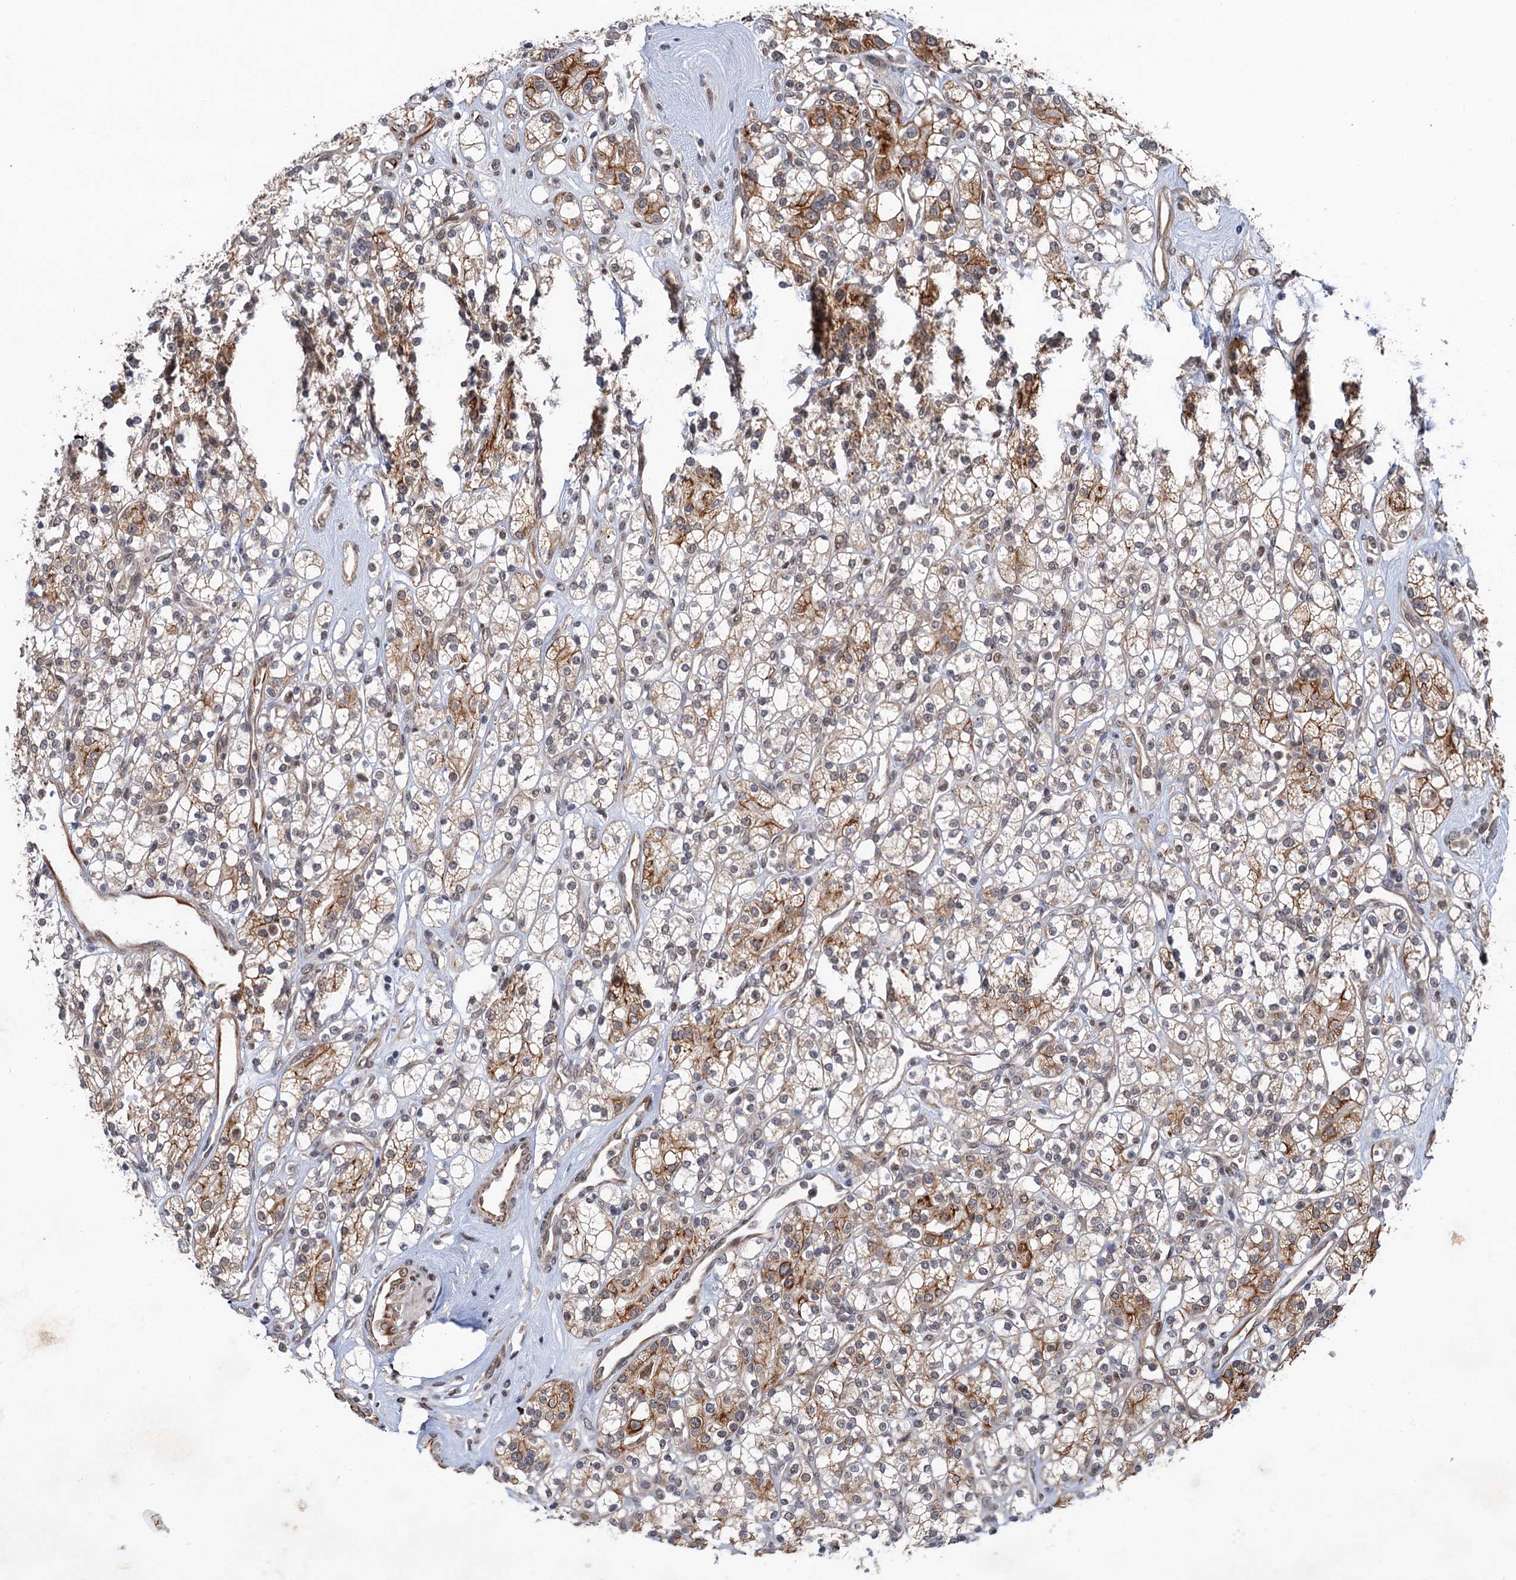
{"staining": {"intensity": "moderate", "quantity": "<25%", "location": "cytoplasmic/membranous"}, "tissue": "renal cancer", "cell_type": "Tumor cells", "image_type": "cancer", "snomed": [{"axis": "morphology", "description": "Adenocarcinoma, NOS"}, {"axis": "topography", "description": "Kidney"}], "caption": "The micrograph reveals a brown stain indicating the presence of a protein in the cytoplasmic/membranous of tumor cells in renal cancer.", "gene": "TTC31", "patient": {"sex": "male", "age": 77}}